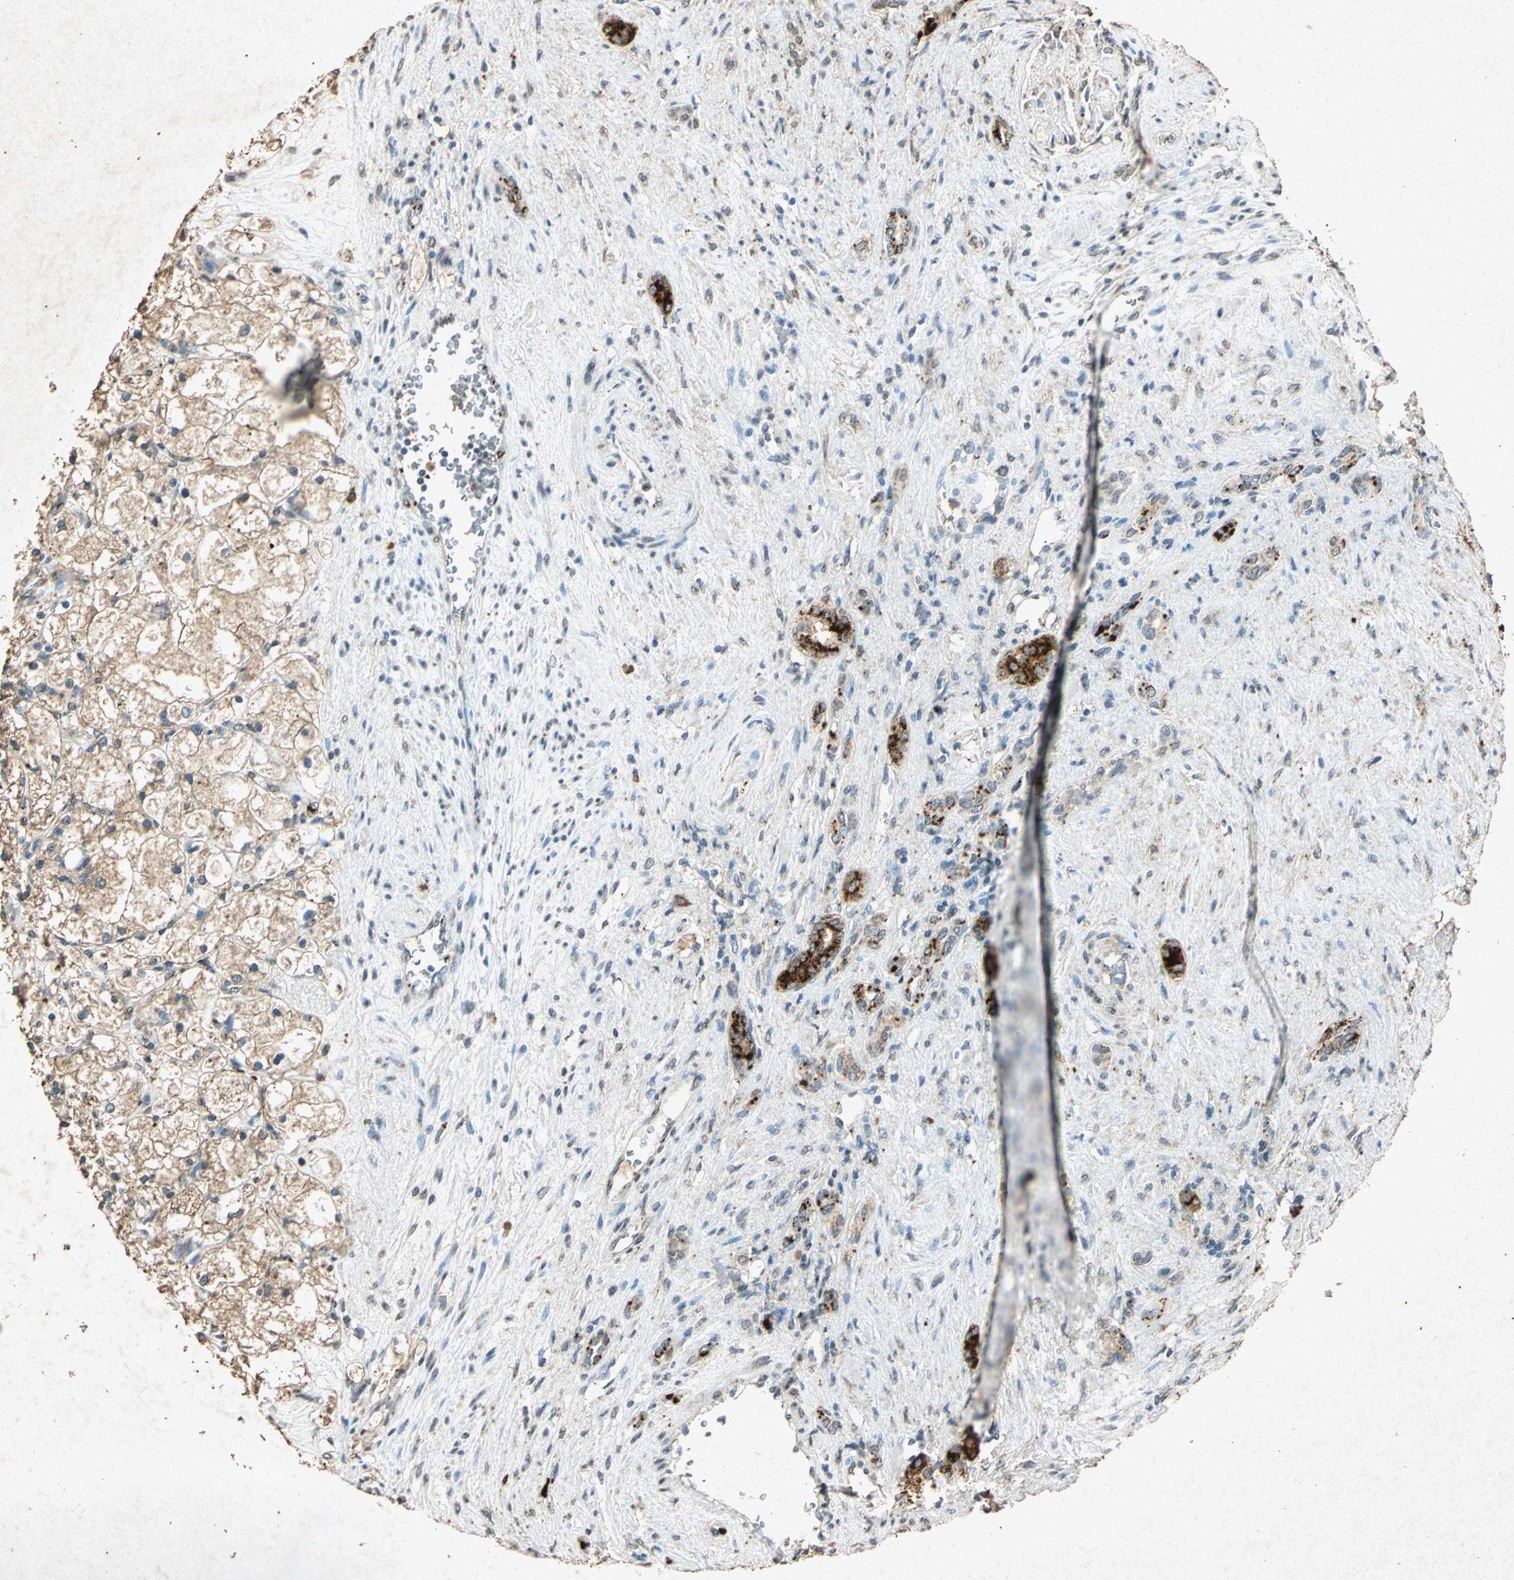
{"staining": {"intensity": "weak", "quantity": "25%-75%", "location": "cytoplasmic/membranous"}, "tissue": "renal cancer", "cell_type": "Tumor cells", "image_type": "cancer", "snomed": [{"axis": "morphology", "description": "Adenocarcinoma, NOS"}, {"axis": "topography", "description": "Kidney"}], "caption": "A histopathology image showing weak cytoplasmic/membranous positivity in about 25%-75% of tumor cells in renal cancer, as visualized by brown immunohistochemical staining.", "gene": "PSEN1", "patient": {"sex": "female", "age": 83}}